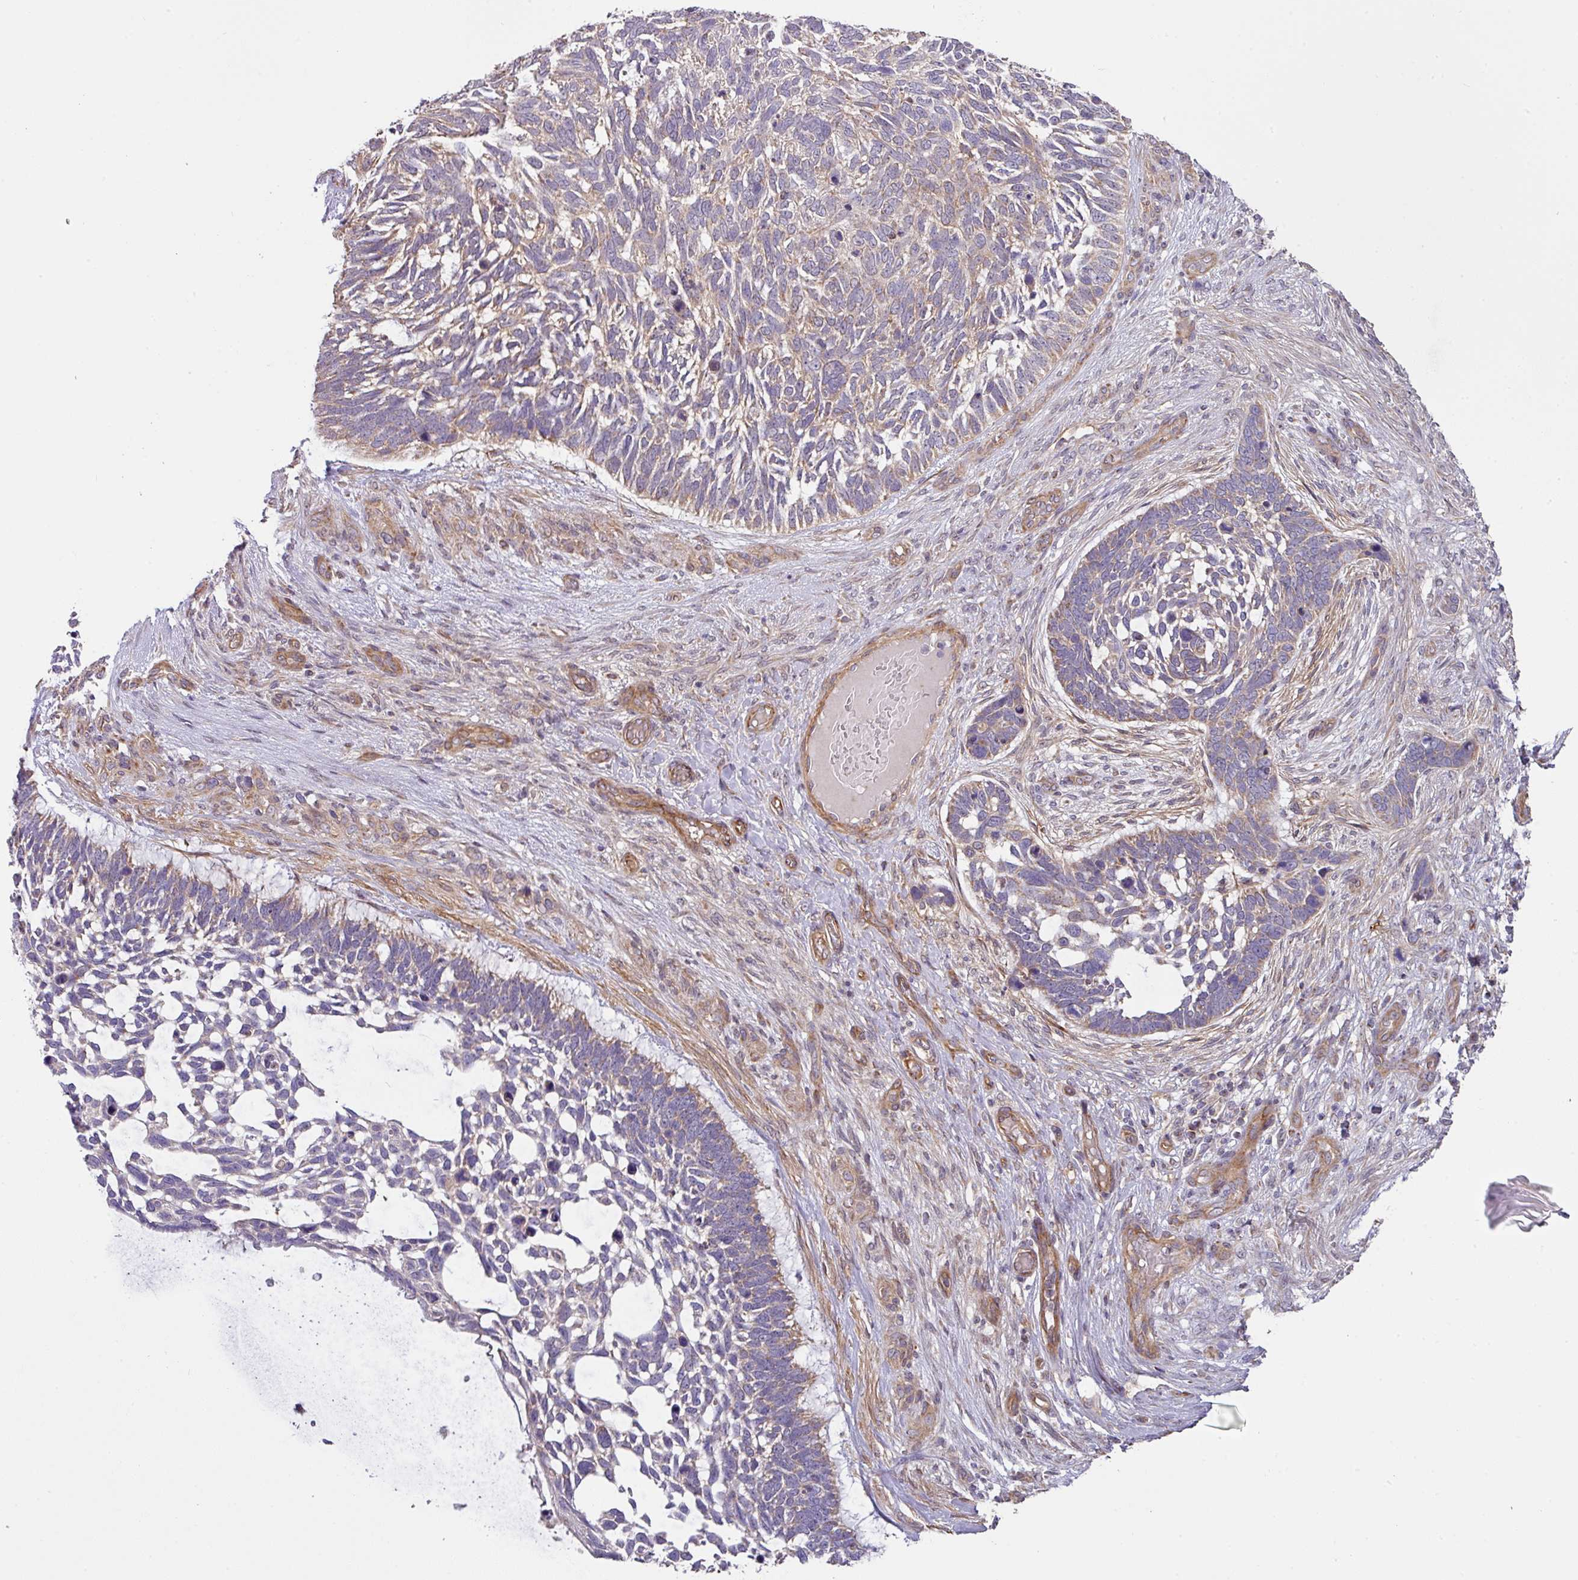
{"staining": {"intensity": "weak", "quantity": "25%-75%", "location": "cytoplasmic/membranous"}, "tissue": "skin cancer", "cell_type": "Tumor cells", "image_type": "cancer", "snomed": [{"axis": "morphology", "description": "Basal cell carcinoma"}, {"axis": "topography", "description": "Skin"}], "caption": "Basal cell carcinoma (skin) stained with DAB immunohistochemistry (IHC) reveals low levels of weak cytoplasmic/membranous positivity in approximately 25%-75% of tumor cells.", "gene": "STK35", "patient": {"sex": "male", "age": 88}}